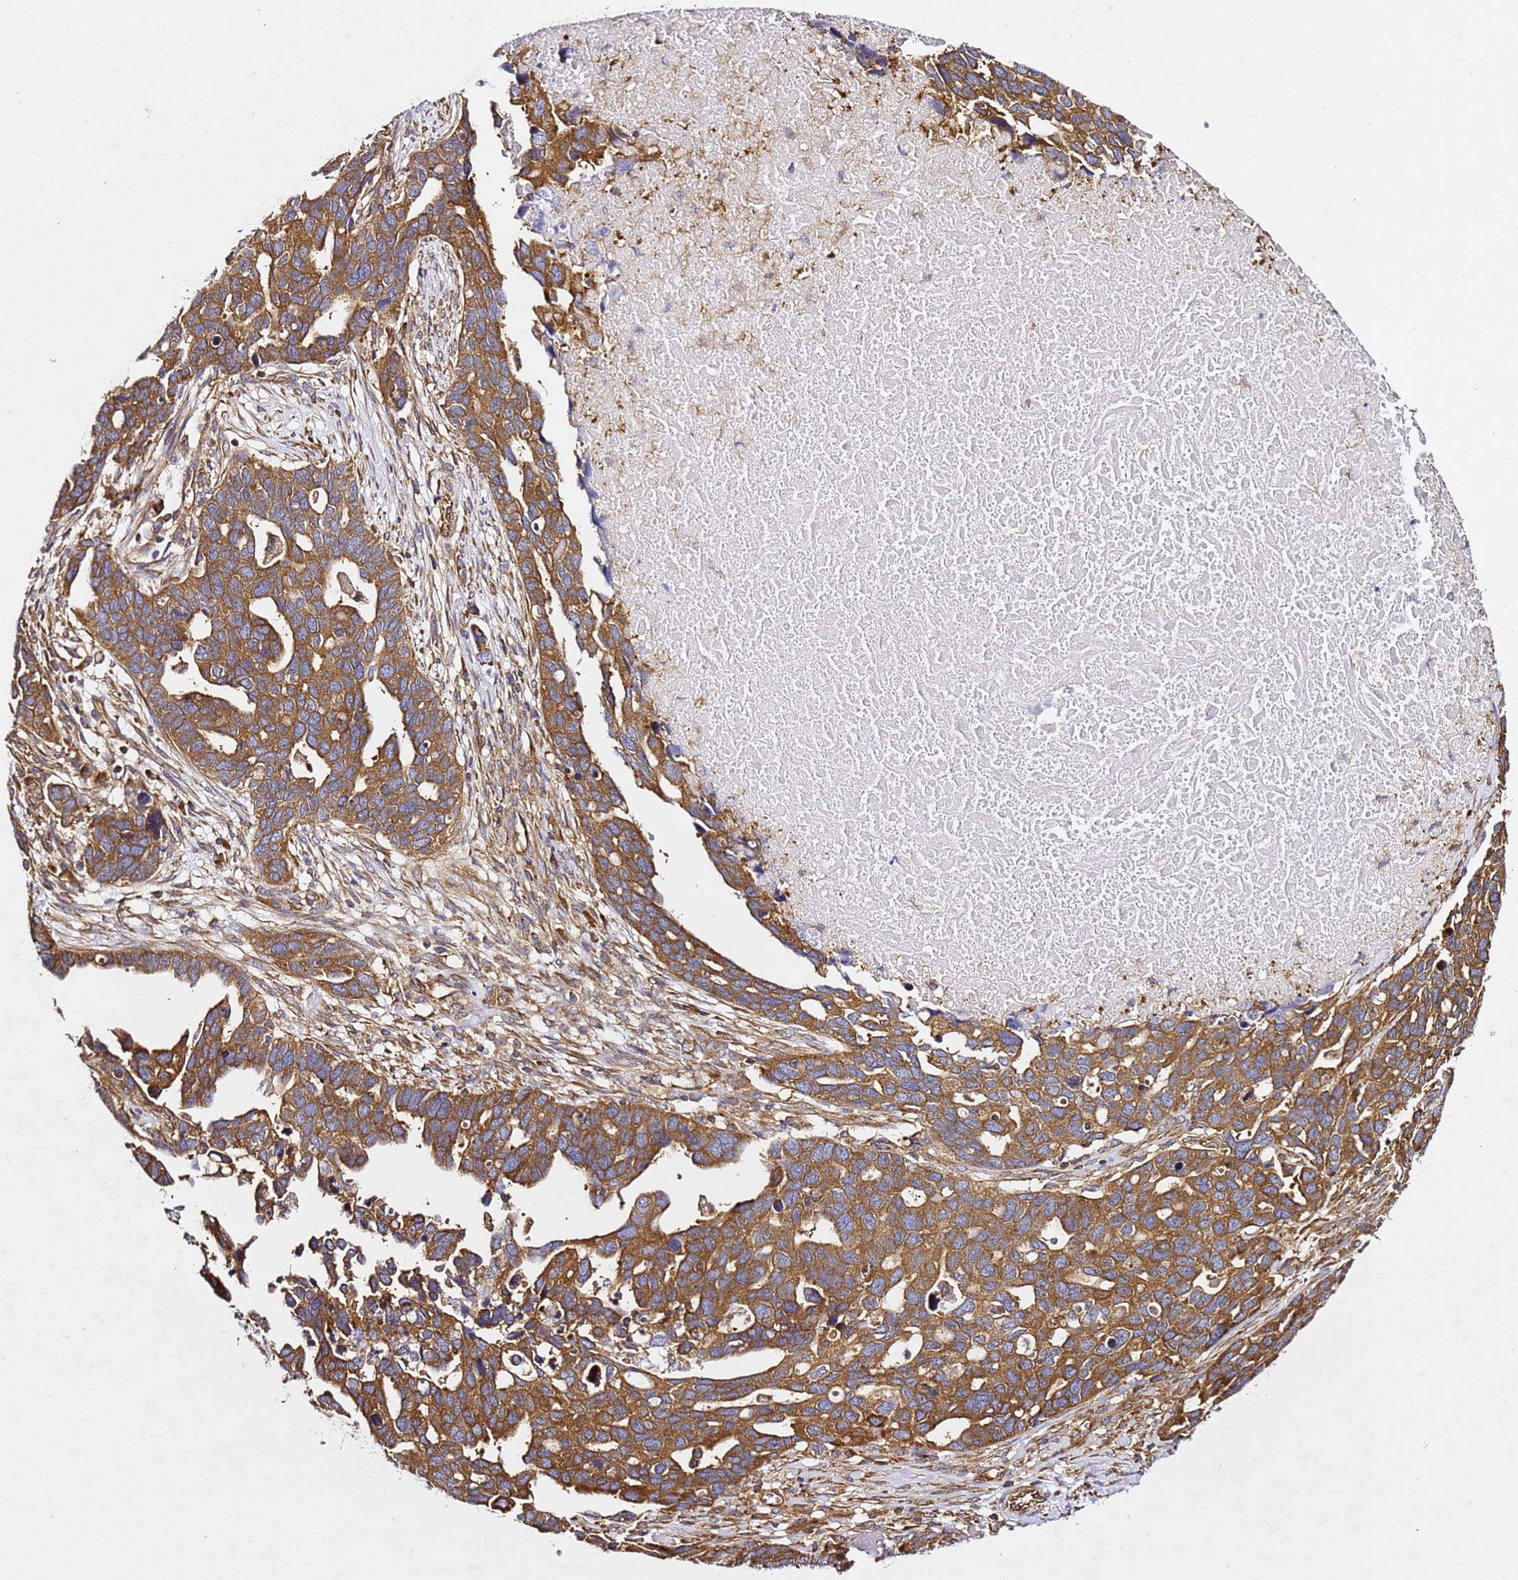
{"staining": {"intensity": "strong", "quantity": ">75%", "location": "cytoplasmic/membranous"}, "tissue": "ovarian cancer", "cell_type": "Tumor cells", "image_type": "cancer", "snomed": [{"axis": "morphology", "description": "Cystadenocarcinoma, serous, NOS"}, {"axis": "topography", "description": "Ovary"}], "caption": "High-magnification brightfield microscopy of ovarian cancer stained with DAB (3,3'-diaminobenzidine) (brown) and counterstained with hematoxylin (blue). tumor cells exhibit strong cytoplasmic/membranous staining is appreciated in about>75% of cells.", "gene": "TPST1", "patient": {"sex": "female", "age": 54}}